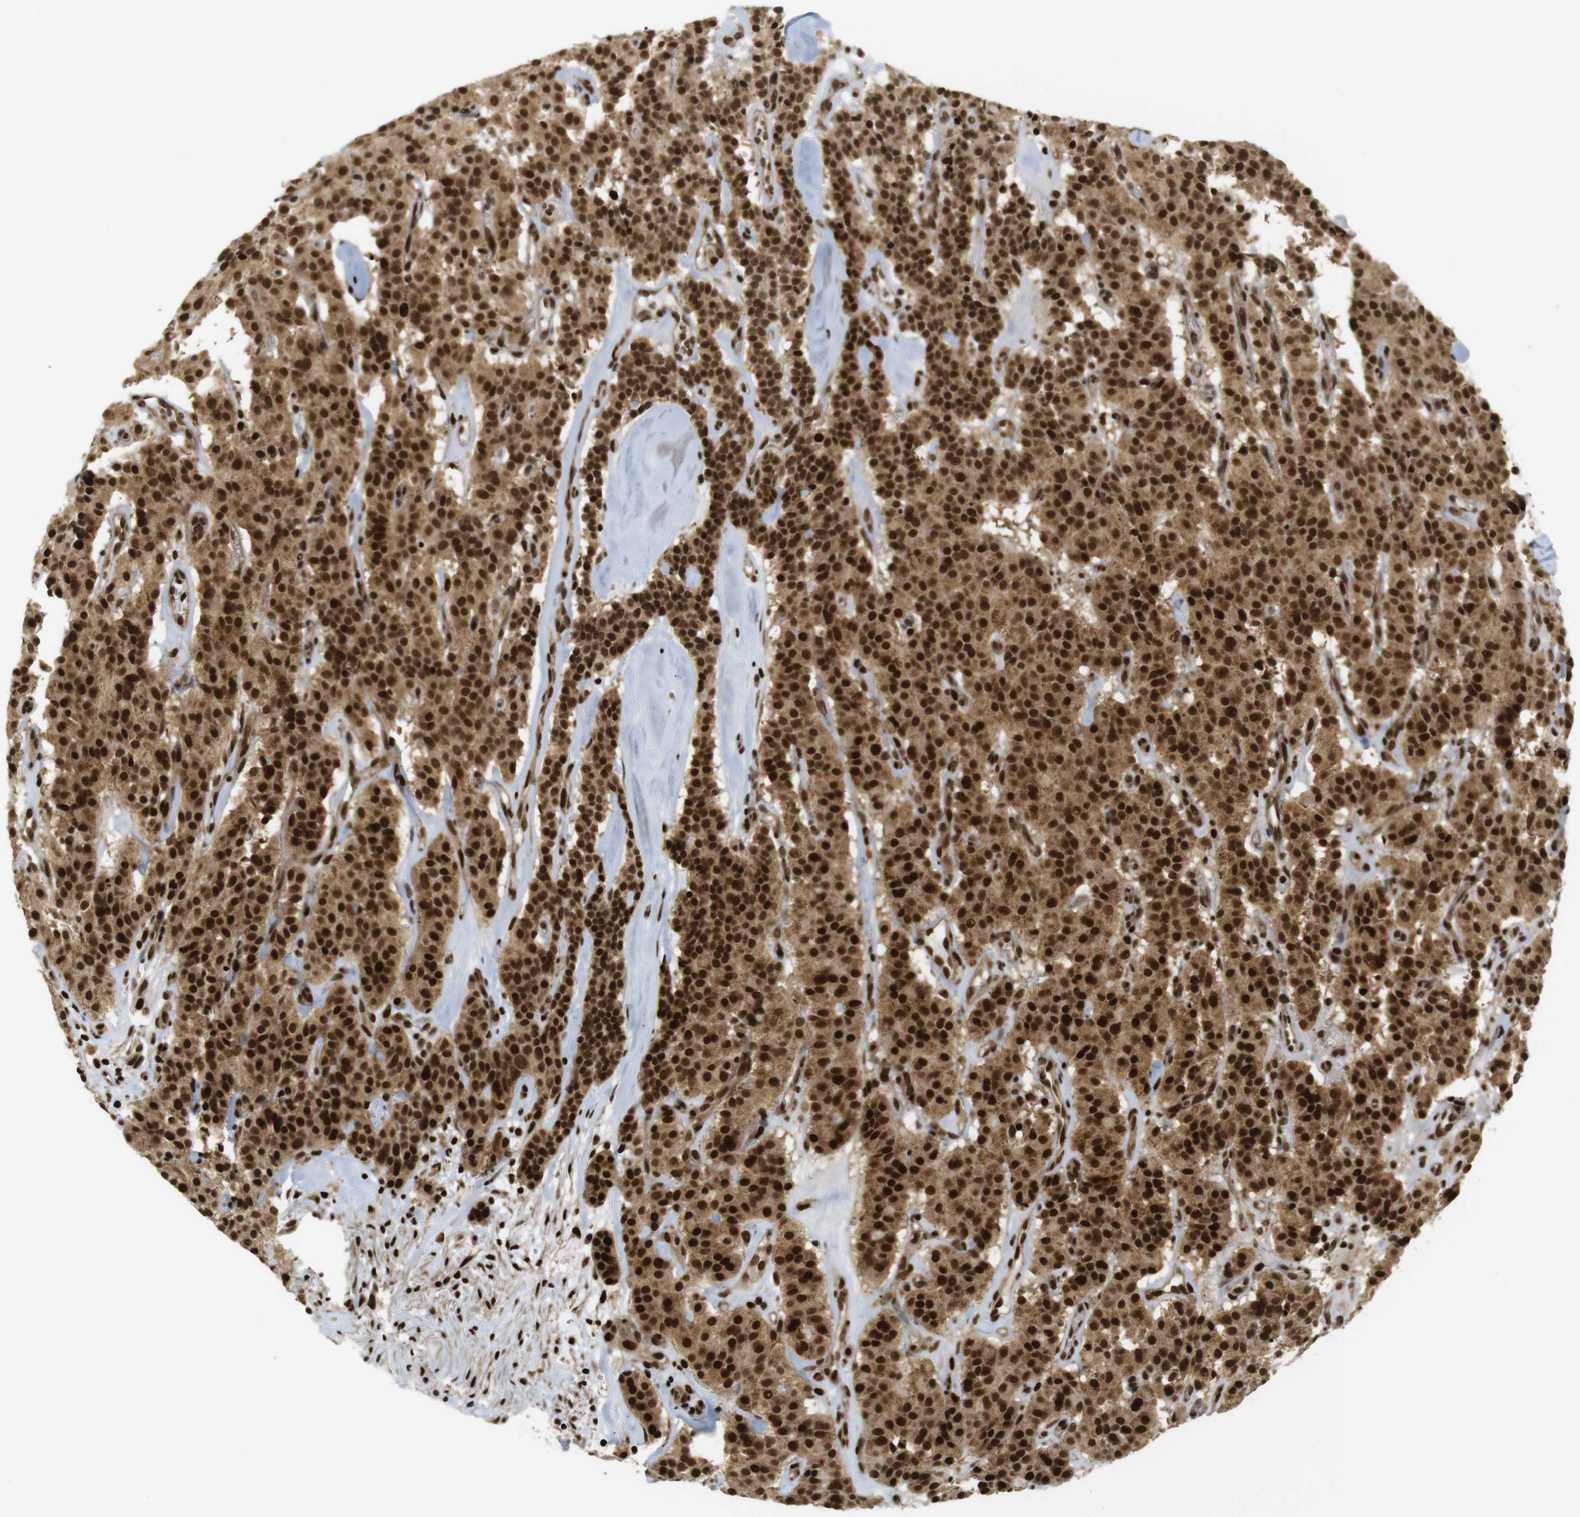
{"staining": {"intensity": "strong", "quantity": ">75%", "location": "cytoplasmic/membranous,nuclear"}, "tissue": "carcinoid", "cell_type": "Tumor cells", "image_type": "cancer", "snomed": [{"axis": "morphology", "description": "Carcinoid, malignant, NOS"}, {"axis": "topography", "description": "Lung"}], "caption": "Immunohistochemical staining of carcinoid (malignant) reveals high levels of strong cytoplasmic/membranous and nuclear protein positivity in approximately >75% of tumor cells. (DAB (3,3'-diaminobenzidine) = brown stain, brightfield microscopy at high magnification).", "gene": "RUVBL2", "patient": {"sex": "male", "age": 30}}